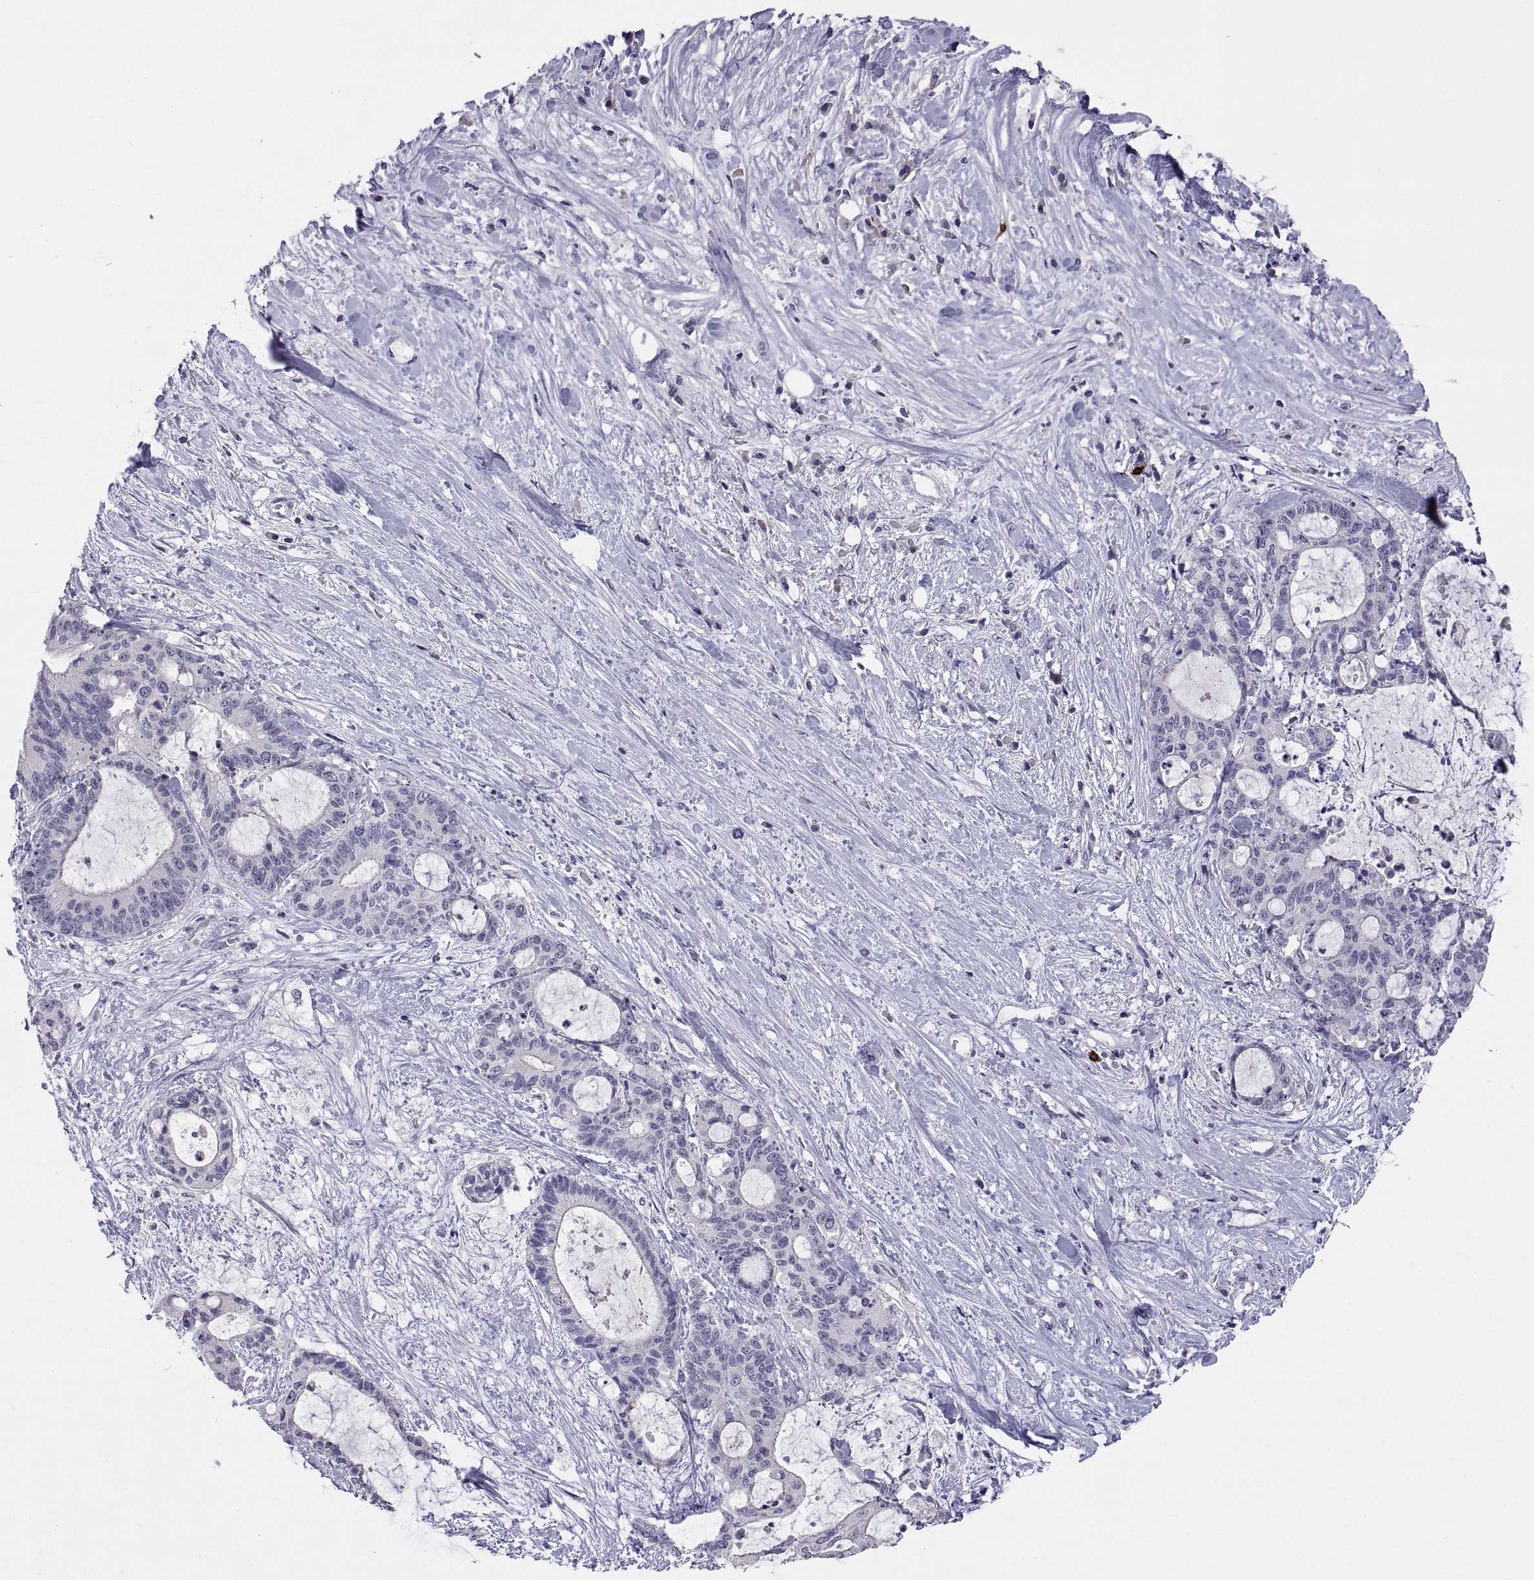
{"staining": {"intensity": "negative", "quantity": "none", "location": "none"}, "tissue": "liver cancer", "cell_type": "Tumor cells", "image_type": "cancer", "snomed": [{"axis": "morphology", "description": "Cholangiocarcinoma"}, {"axis": "topography", "description": "Liver"}], "caption": "This micrograph is of liver cancer (cholangiocarcinoma) stained with immunohistochemistry (IHC) to label a protein in brown with the nuclei are counter-stained blue. There is no staining in tumor cells.", "gene": "MS4A1", "patient": {"sex": "female", "age": 73}}